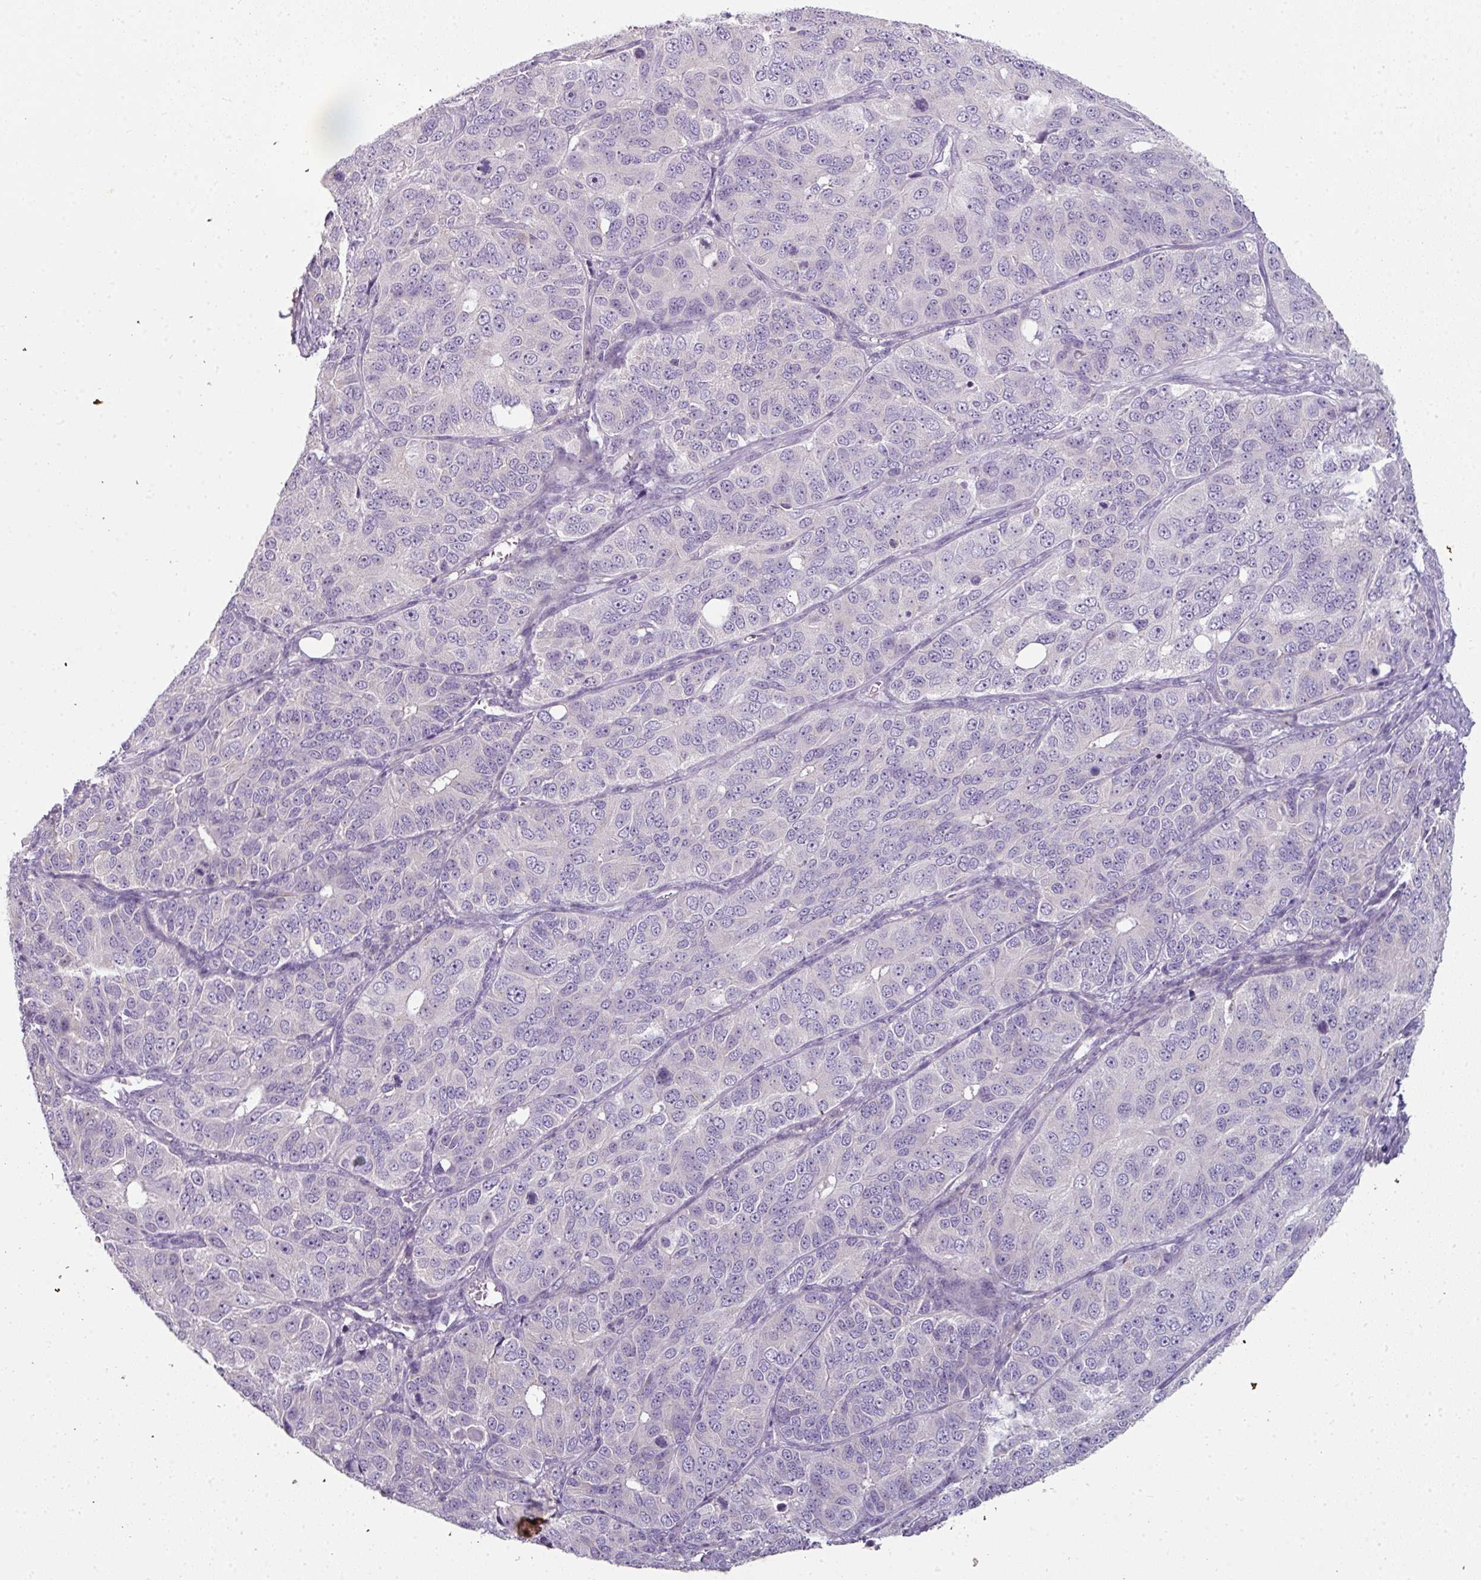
{"staining": {"intensity": "negative", "quantity": "none", "location": "none"}, "tissue": "ovarian cancer", "cell_type": "Tumor cells", "image_type": "cancer", "snomed": [{"axis": "morphology", "description": "Carcinoma, endometroid"}, {"axis": "topography", "description": "Ovary"}], "caption": "An immunohistochemistry photomicrograph of ovarian endometroid carcinoma is shown. There is no staining in tumor cells of ovarian endometroid carcinoma.", "gene": "FHAD1", "patient": {"sex": "female", "age": 51}}